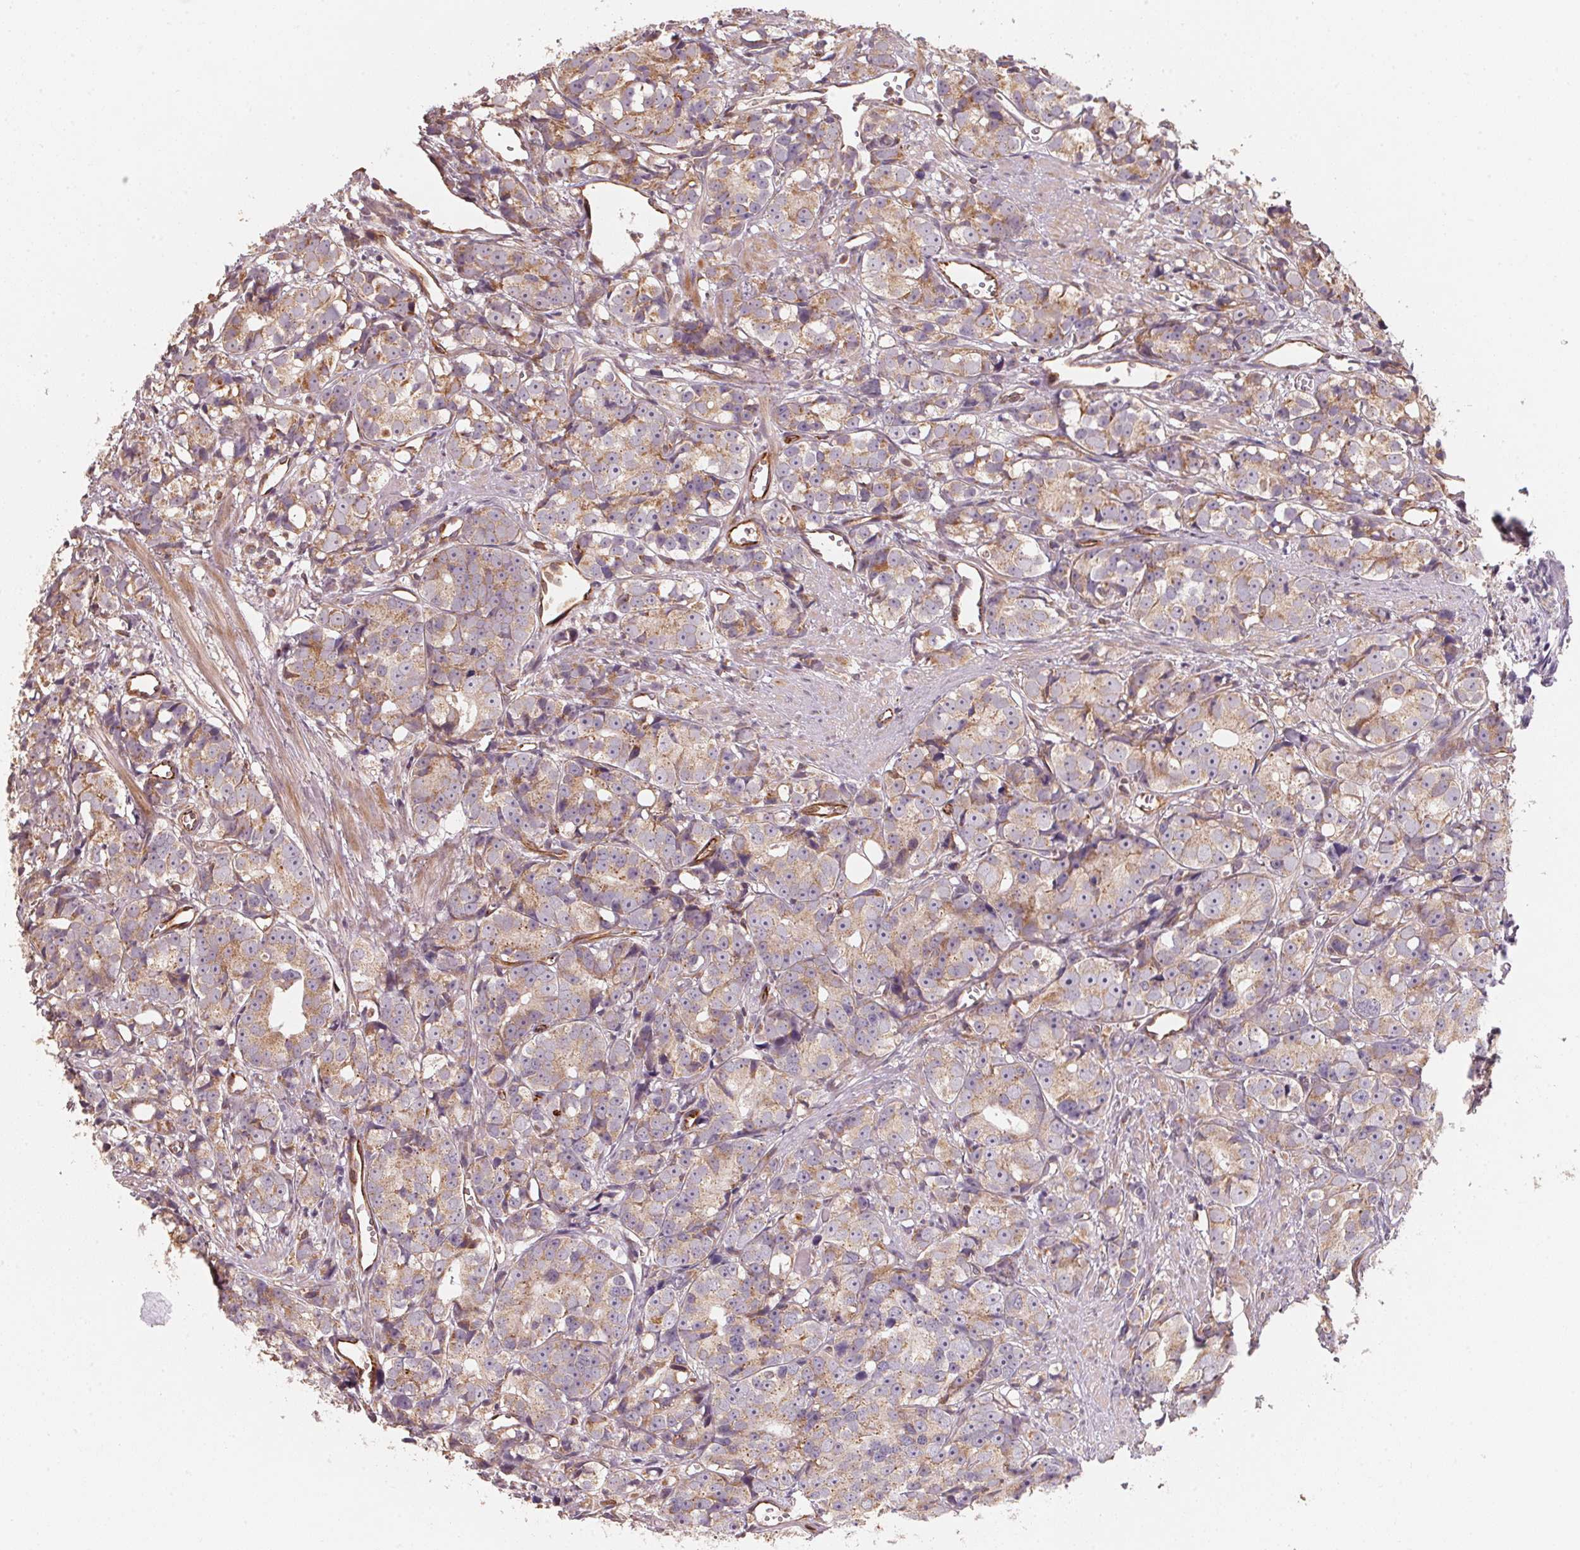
{"staining": {"intensity": "weak", "quantity": ">75%", "location": "cytoplasmic/membranous"}, "tissue": "prostate cancer", "cell_type": "Tumor cells", "image_type": "cancer", "snomed": [{"axis": "morphology", "description": "Adenocarcinoma, High grade"}, {"axis": "topography", "description": "Prostate"}], "caption": "The histopathology image exhibits a brown stain indicating the presence of a protein in the cytoplasmic/membranous of tumor cells in prostate cancer.", "gene": "TSPAN12", "patient": {"sex": "male", "age": 77}}